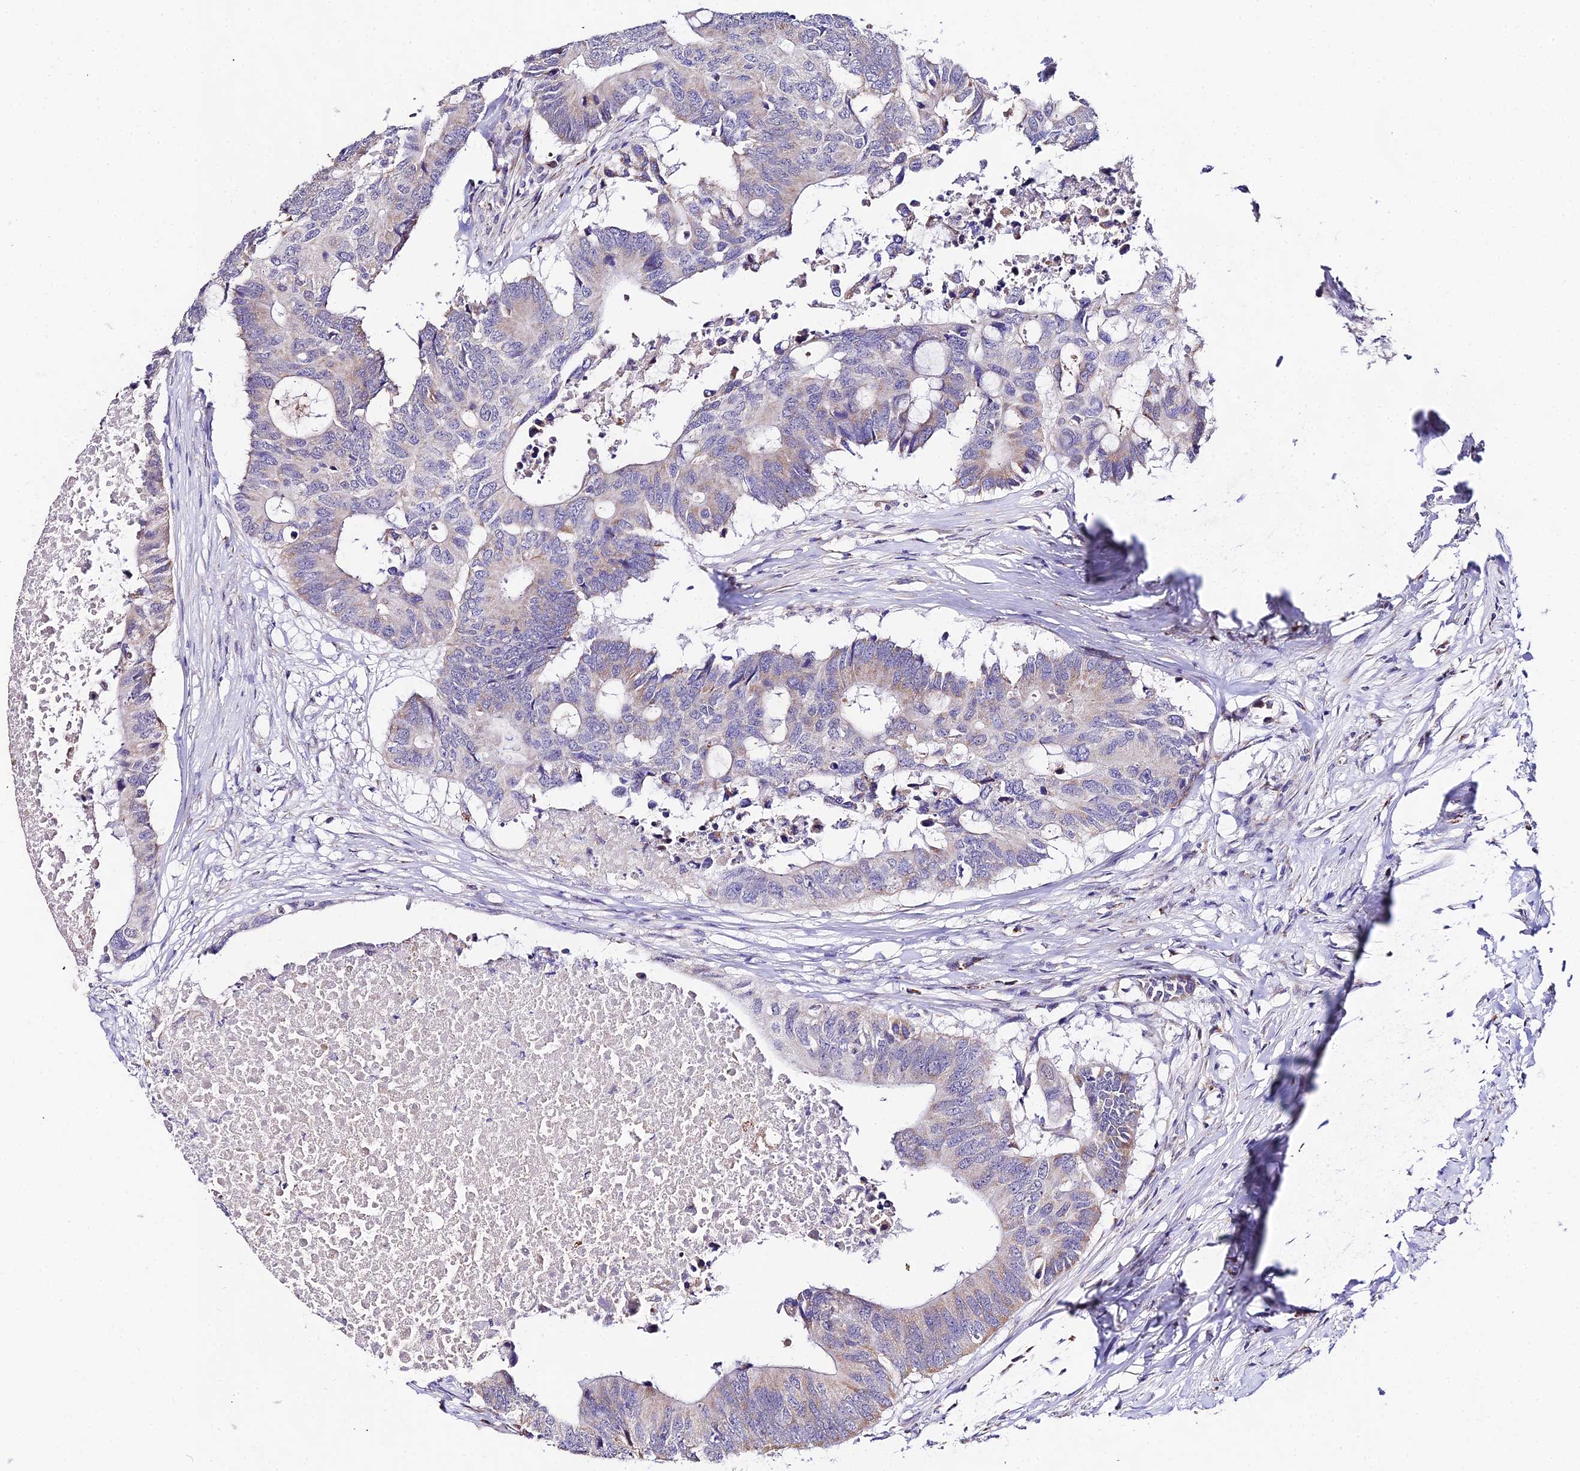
{"staining": {"intensity": "weak", "quantity": "<25%", "location": "cytoplasmic/membranous"}, "tissue": "colorectal cancer", "cell_type": "Tumor cells", "image_type": "cancer", "snomed": [{"axis": "morphology", "description": "Adenocarcinoma, NOS"}, {"axis": "topography", "description": "Colon"}], "caption": "Adenocarcinoma (colorectal) stained for a protein using IHC exhibits no staining tumor cells.", "gene": "ATP5PB", "patient": {"sex": "male", "age": 71}}